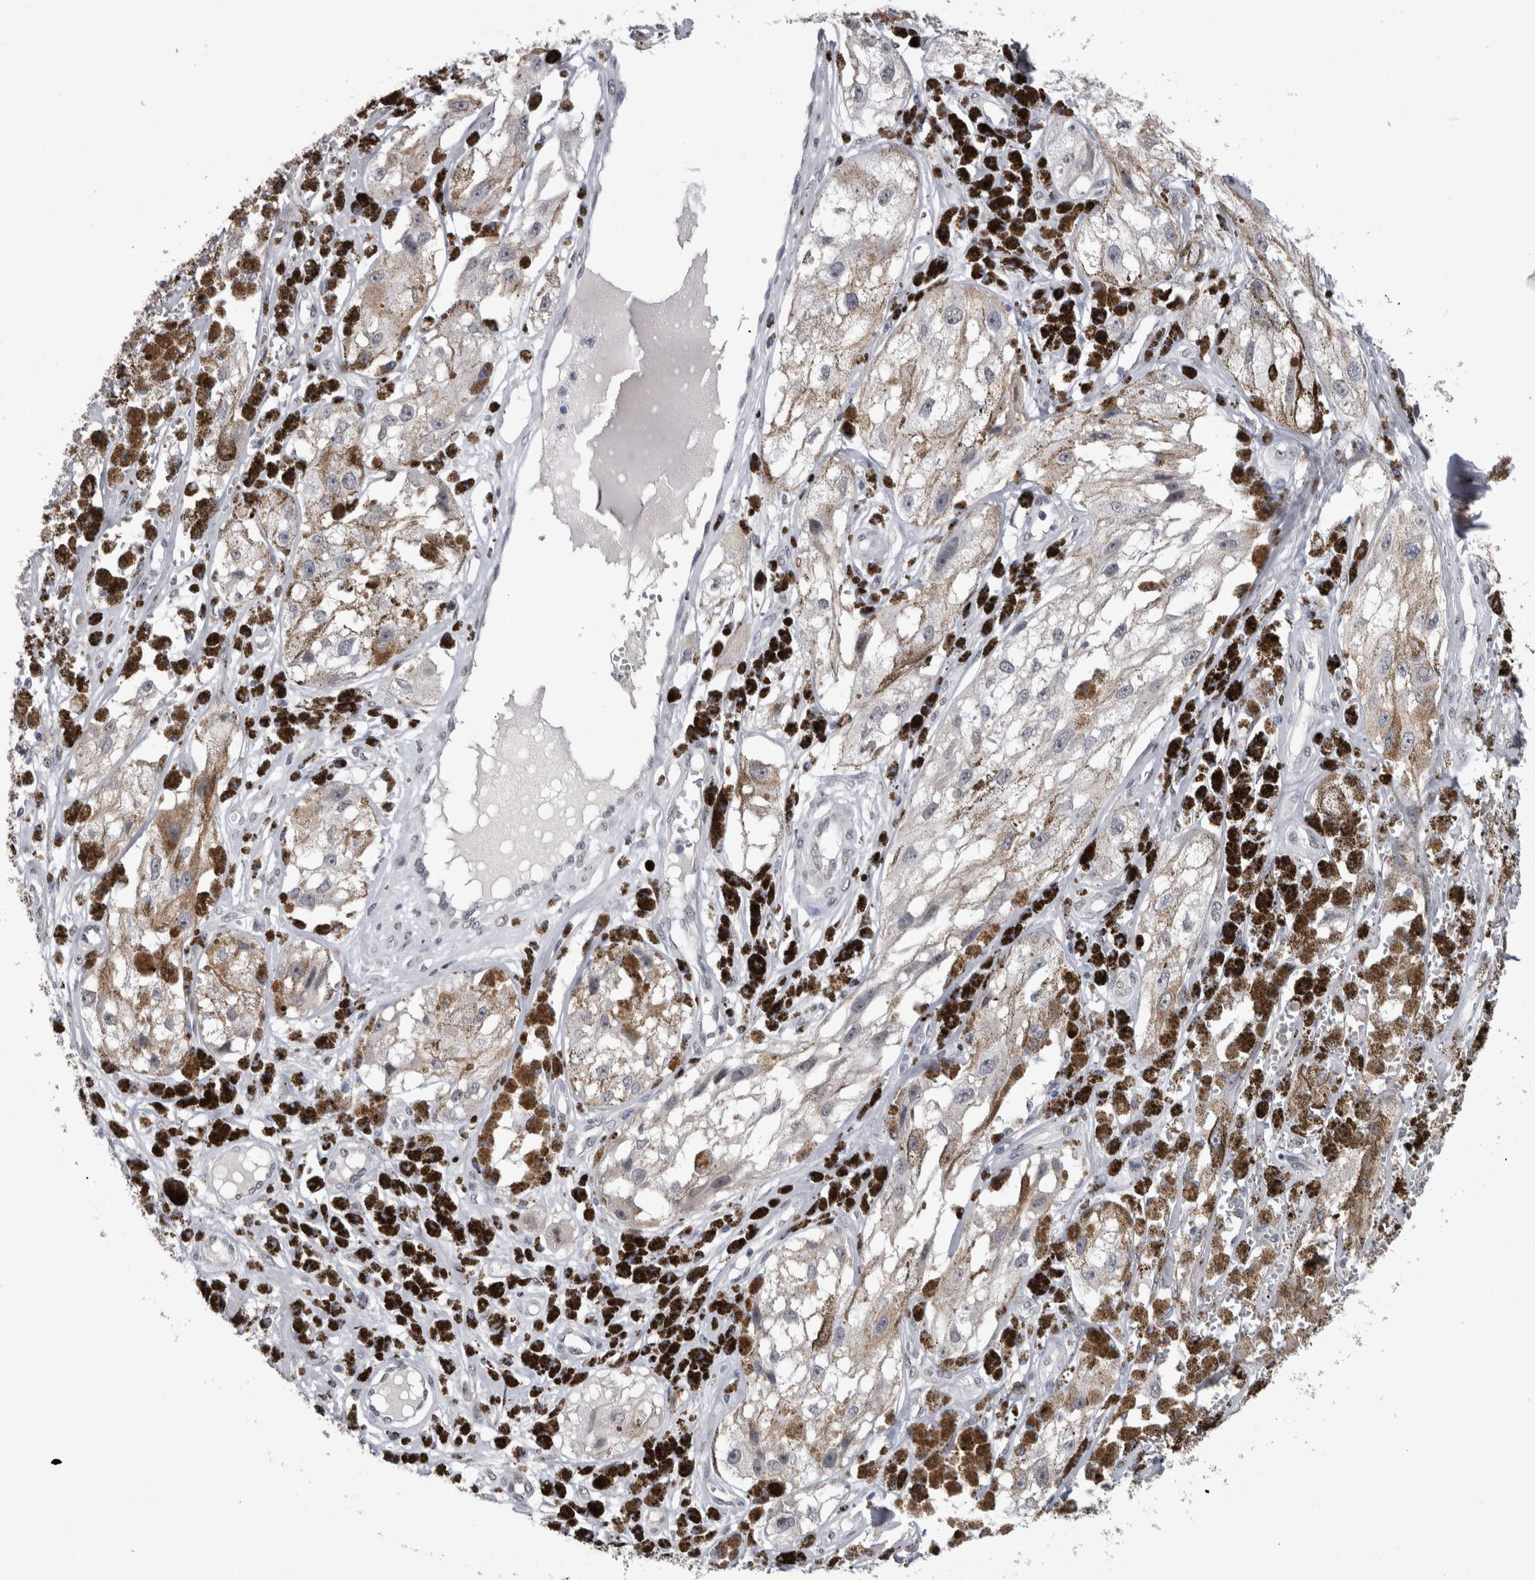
{"staining": {"intensity": "negative", "quantity": "none", "location": "none"}, "tissue": "melanoma", "cell_type": "Tumor cells", "image_type": "cancer", "snomed": [{"axis": "morphology", "description": "Malignant melanoma, NOS"}, {"axis": "topography", "description": "Skin"}], "caption": "Tumor cells are negative for protein expression in human malignant melanoma.", "gene": "PAX5", "patient": {"sex": "male", "age": 88}}